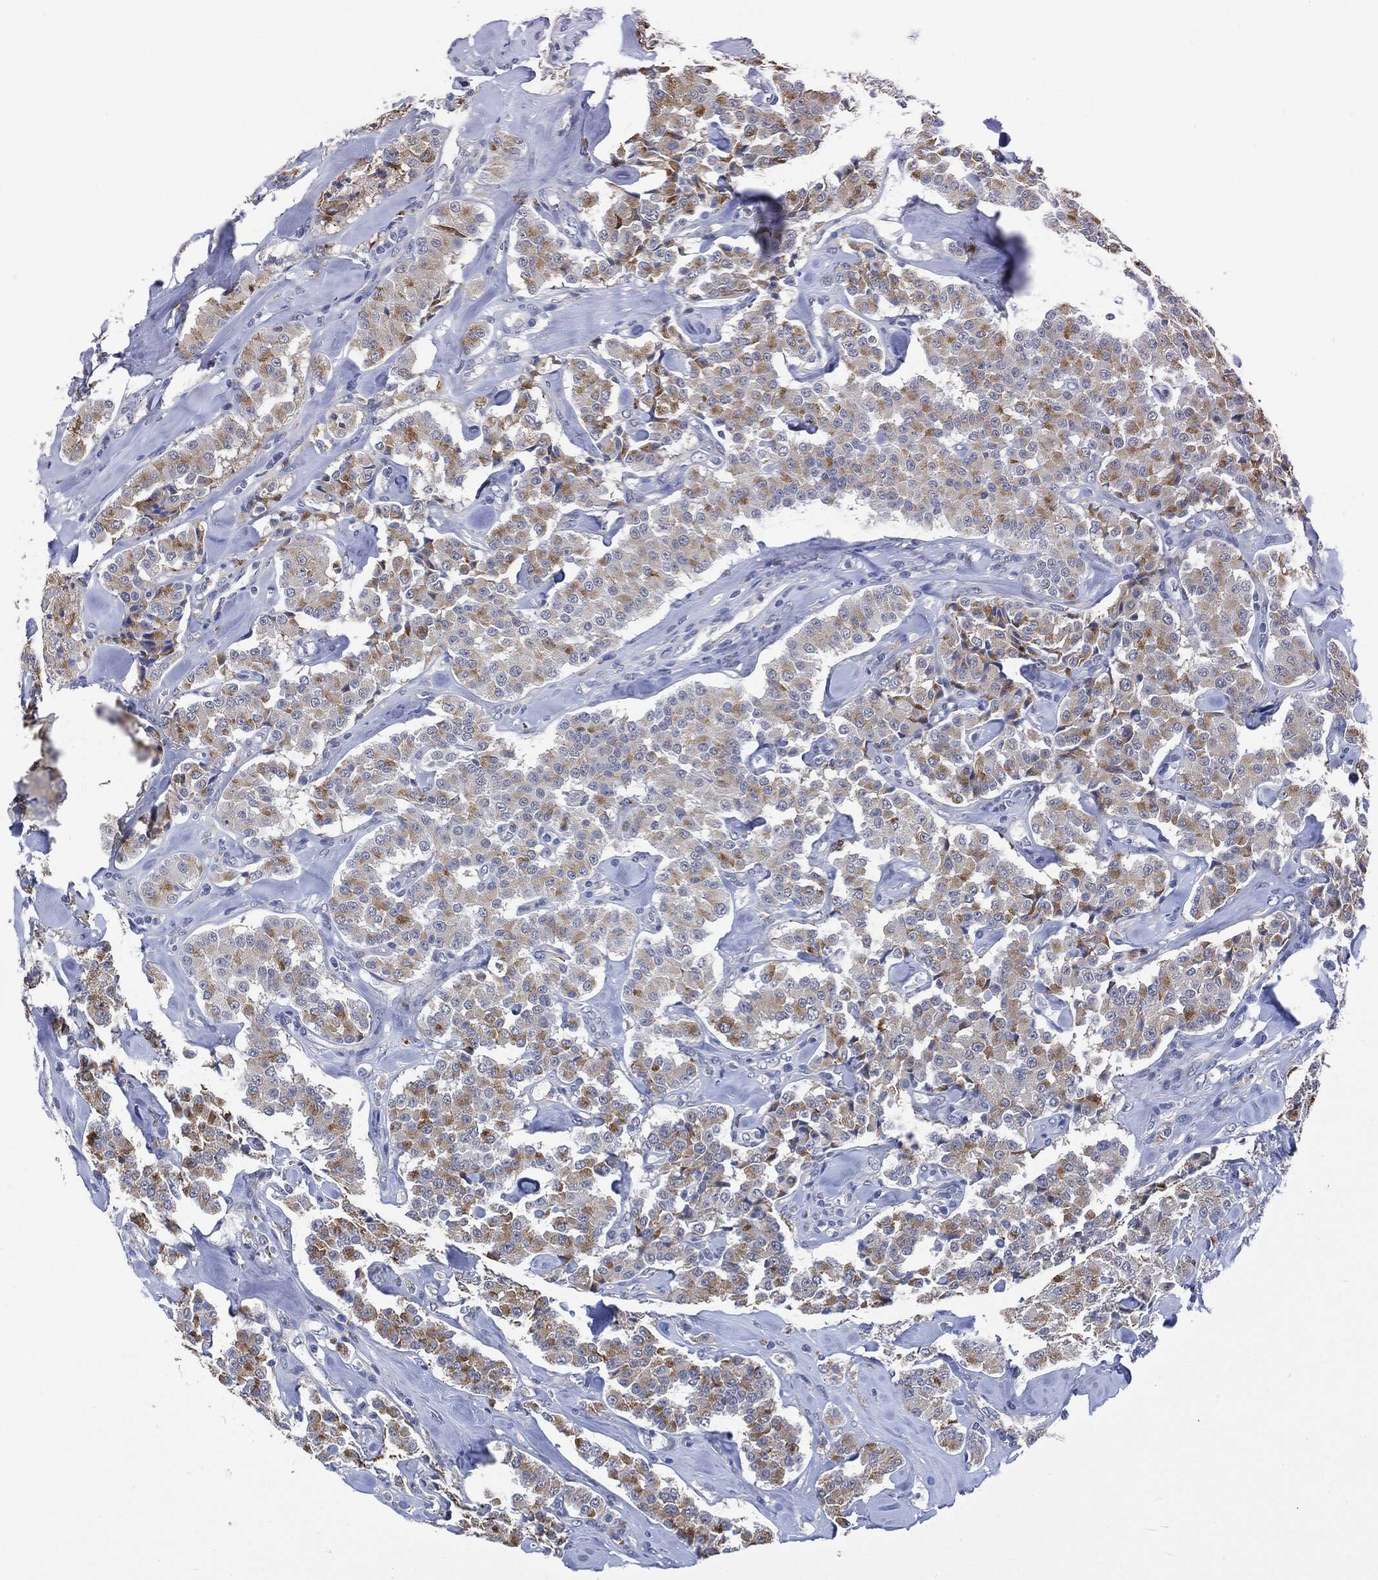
{"staining": {"intensity": "moderate", "quantity": "25%-75%", "location": "cytoplasmic/membranous"}, "tissue": "carcinoid", "cell_type": "Tumor cells", "image_type": "cancer", "snomed": [{"axis": "morphology", "description": "Carcinoid, malignant, NOS"}, {"axis": "topography", "description": "Pancreas"}], "caption": "This is a histology image of immunohistochemistry (IHC) staining of malignant carcinoid, which shows moderate expression in the cytoplasmic/membranous of tumor cells.", "gene": "VSIG4", "patient": {"sex": "male", "age": 41}}